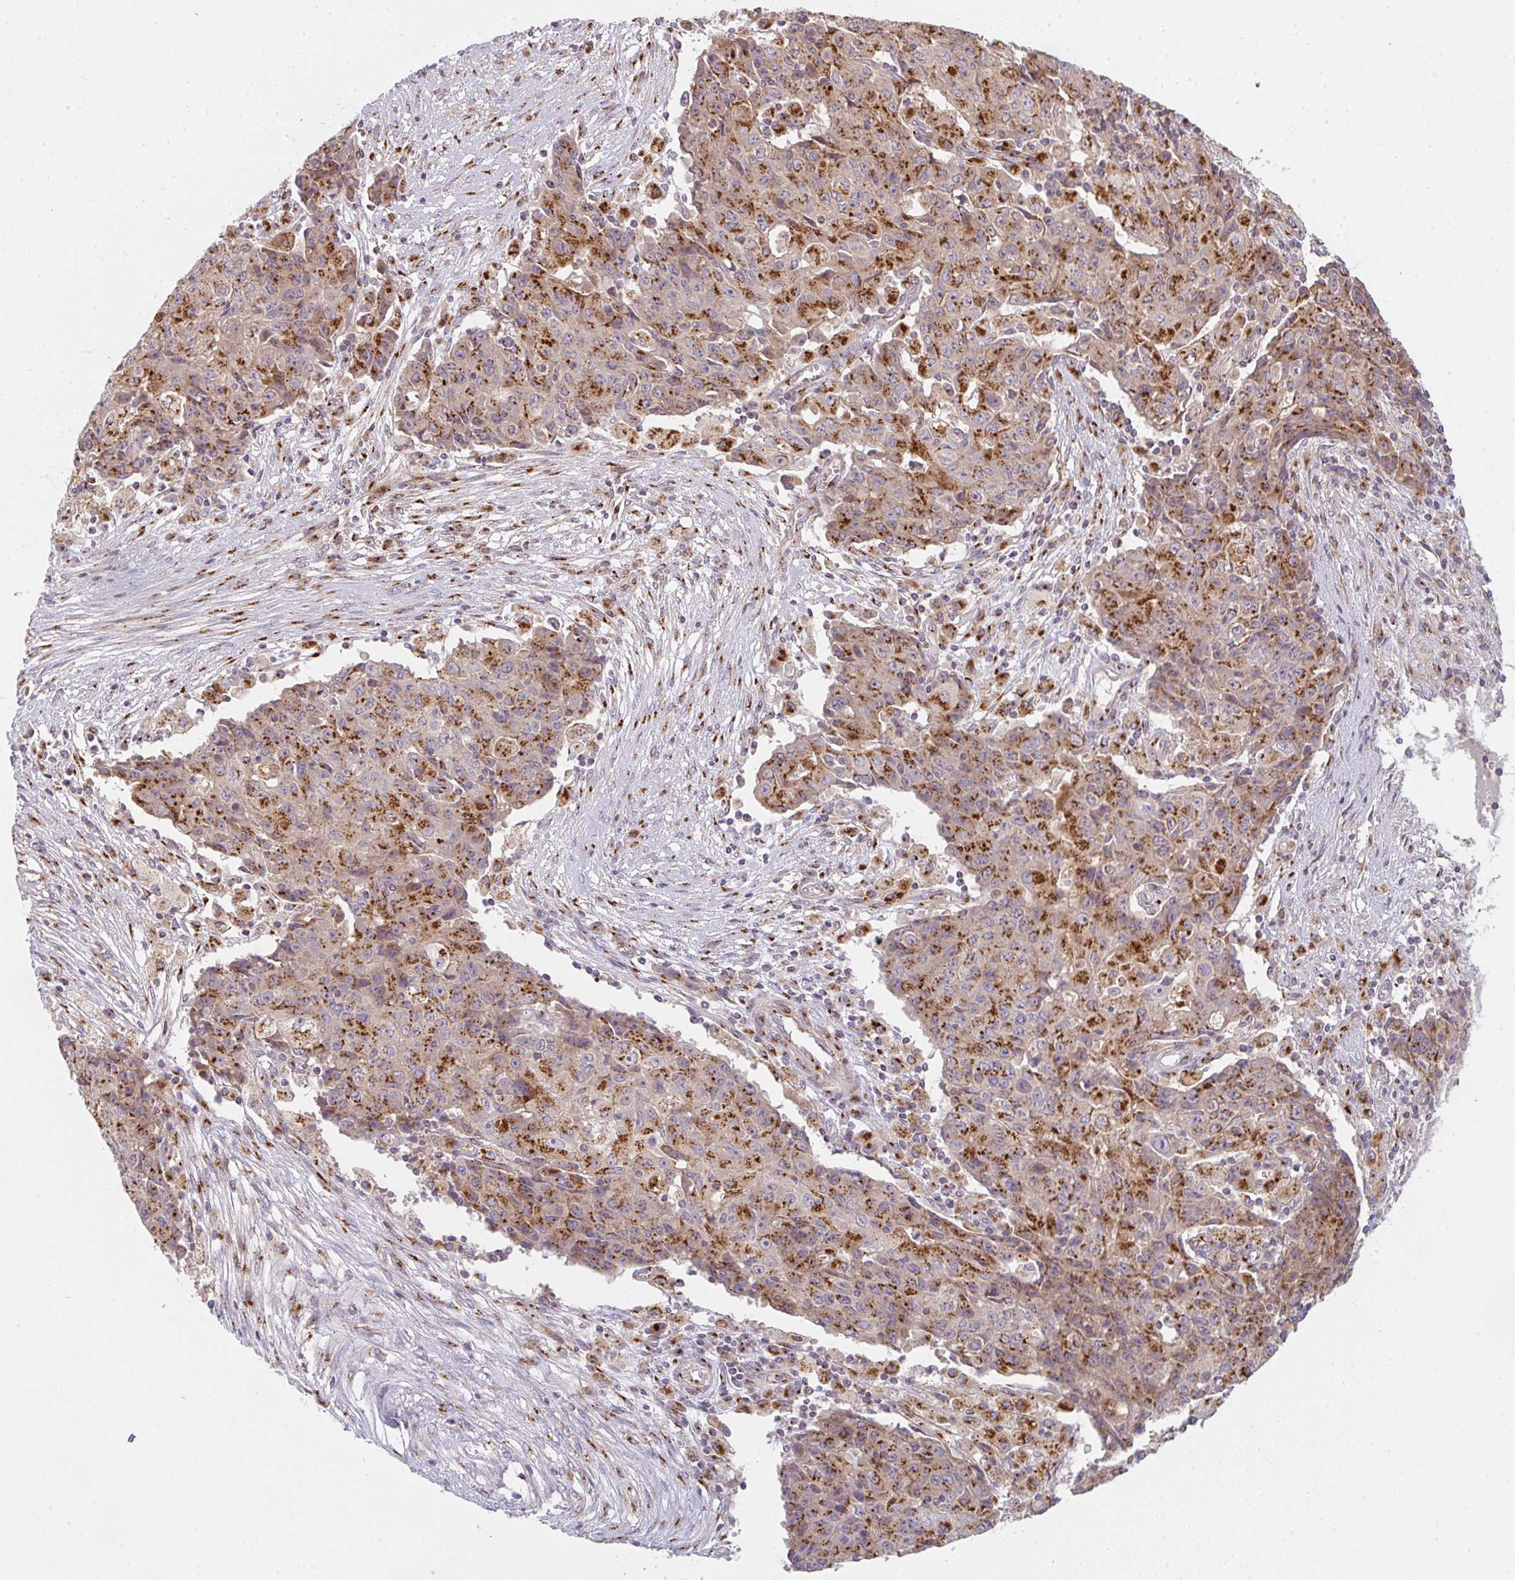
{"staining": {"intensity": "strong", "quantity": ">75%", "location": "cytoplasmic/membranous"}, "tissue": "ovarian cancer", "cell_type": "Tumor cells", "image_type": "cancer", "snomed": [{"axis": "morphology", "description": "Carcinoma, endometroid"}, {"axis": "topography", "description": "Ovary"}], "caption": "Approximately >75% of tumor cells in ovarian cancer reveal strong cytoplasmic/membranous protein expression as visualized by brown immunohistochemical staining.", "gene": "GVQW3", "patient": {"sex": "female", "age": 42}}